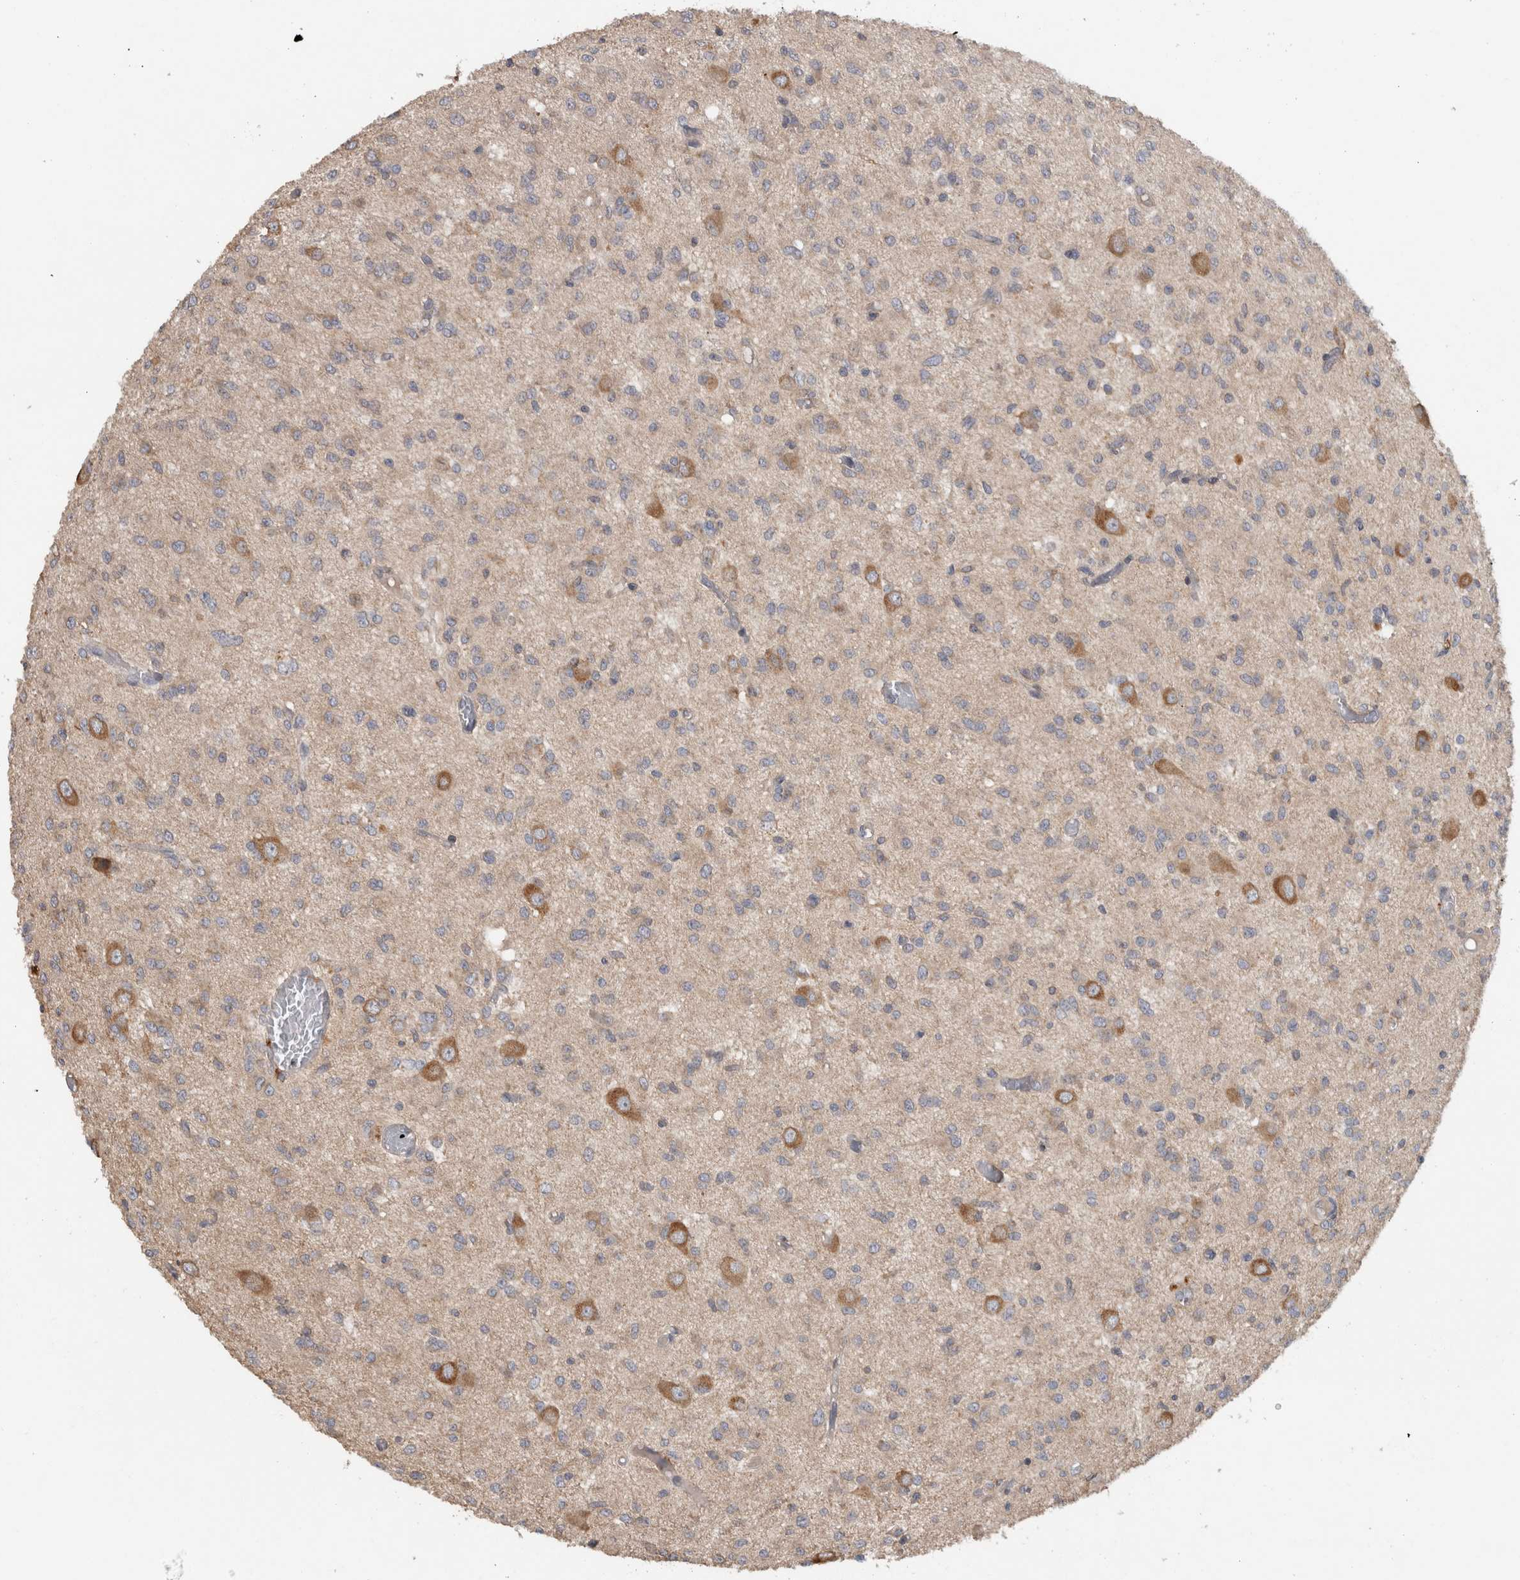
{"staining": {"intensity": "negative", "quantity": "none", "location": "none"}, "tissue": "glioma", "cell_type": "Tumor cells", "image_type": "cancer", "snomed": [{"axis": "morphology", "description": "Glioma, malignant, High grade"}, {"axis": "topography", "description": "Brain"}], "caption": "IHC of human malignant glioma (high-grade) exhibits no staining in tumor cells.", "gene": "TARBP1", "patient": {"sex": "female", "age": 59}}